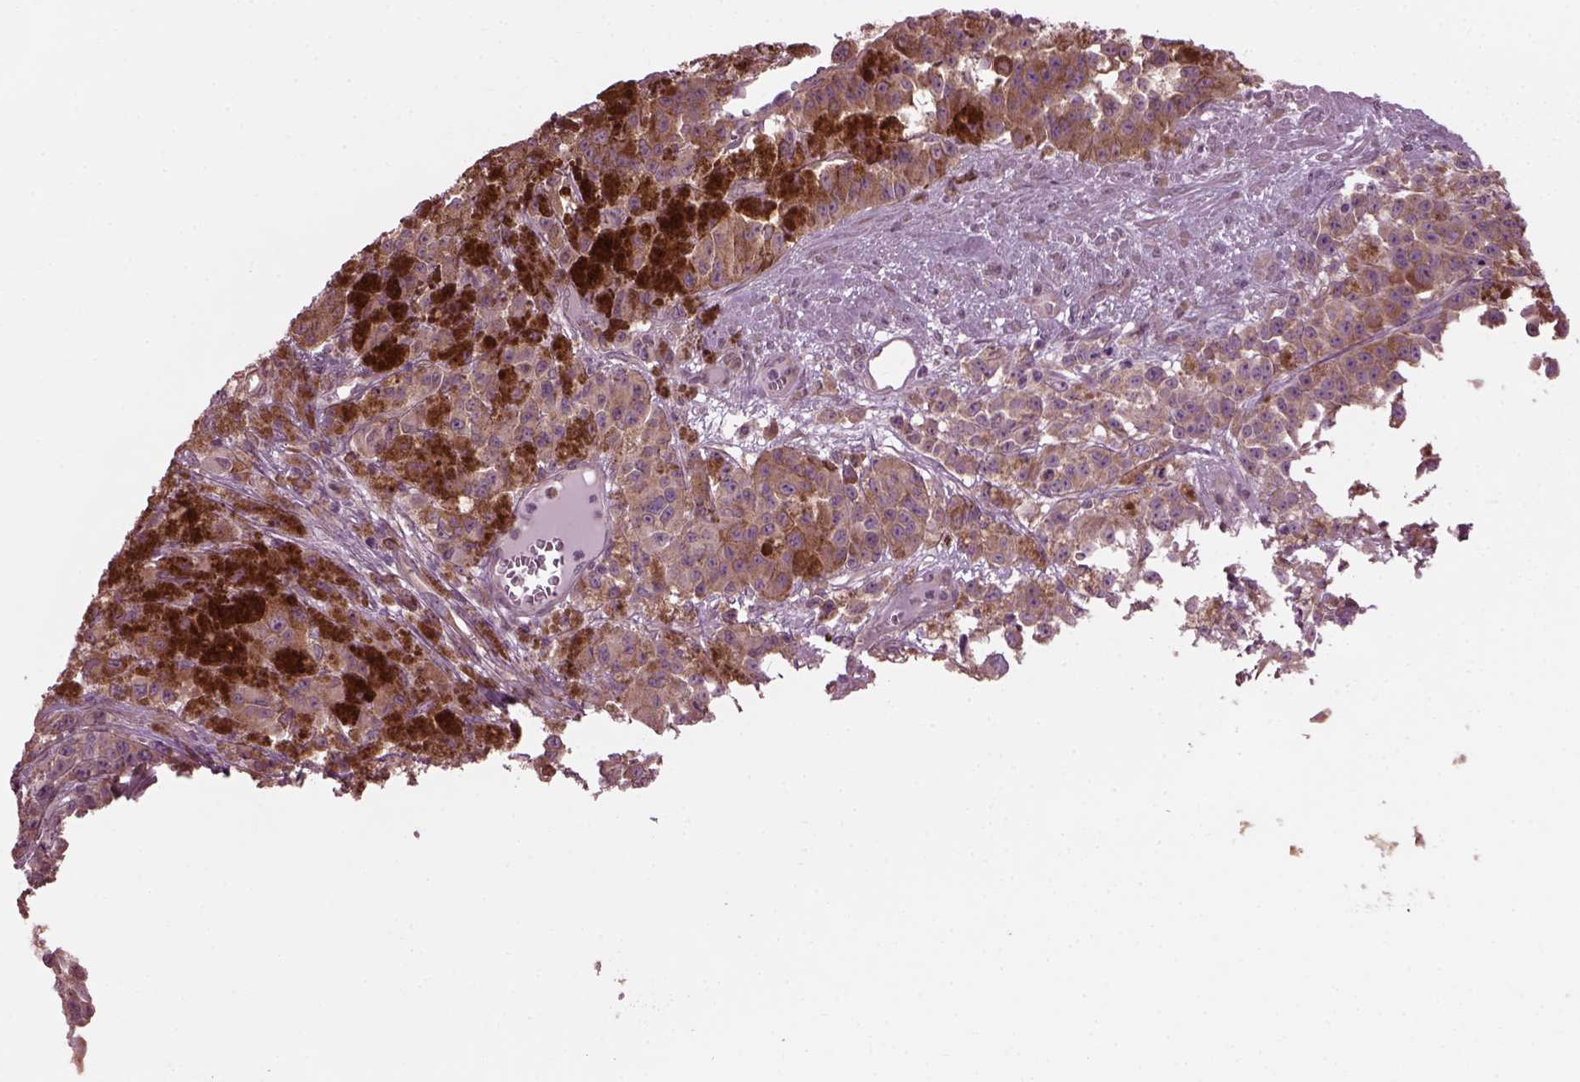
{"staining": {"intensity": "weak", "quantity": ">75%", "location": "cytoplasmic/membranous"}, "tissue": "melanoma", "cell_type": "Tumor cells", "image_type": "cancer", "snomed": [{"axis": "morphology", "description": "Malignant melanoma, NOS"}, {"axis": "topography", "description": "Skin"}], "caption": "IHC micrograph of melanoma stained for a protein (brown), which displays low levels of weak cytoplasmic/membranous staining in approximately >75% of tumor cells.", "gene": "CABP5", "patient": {"sex": "female", "age": 58}}